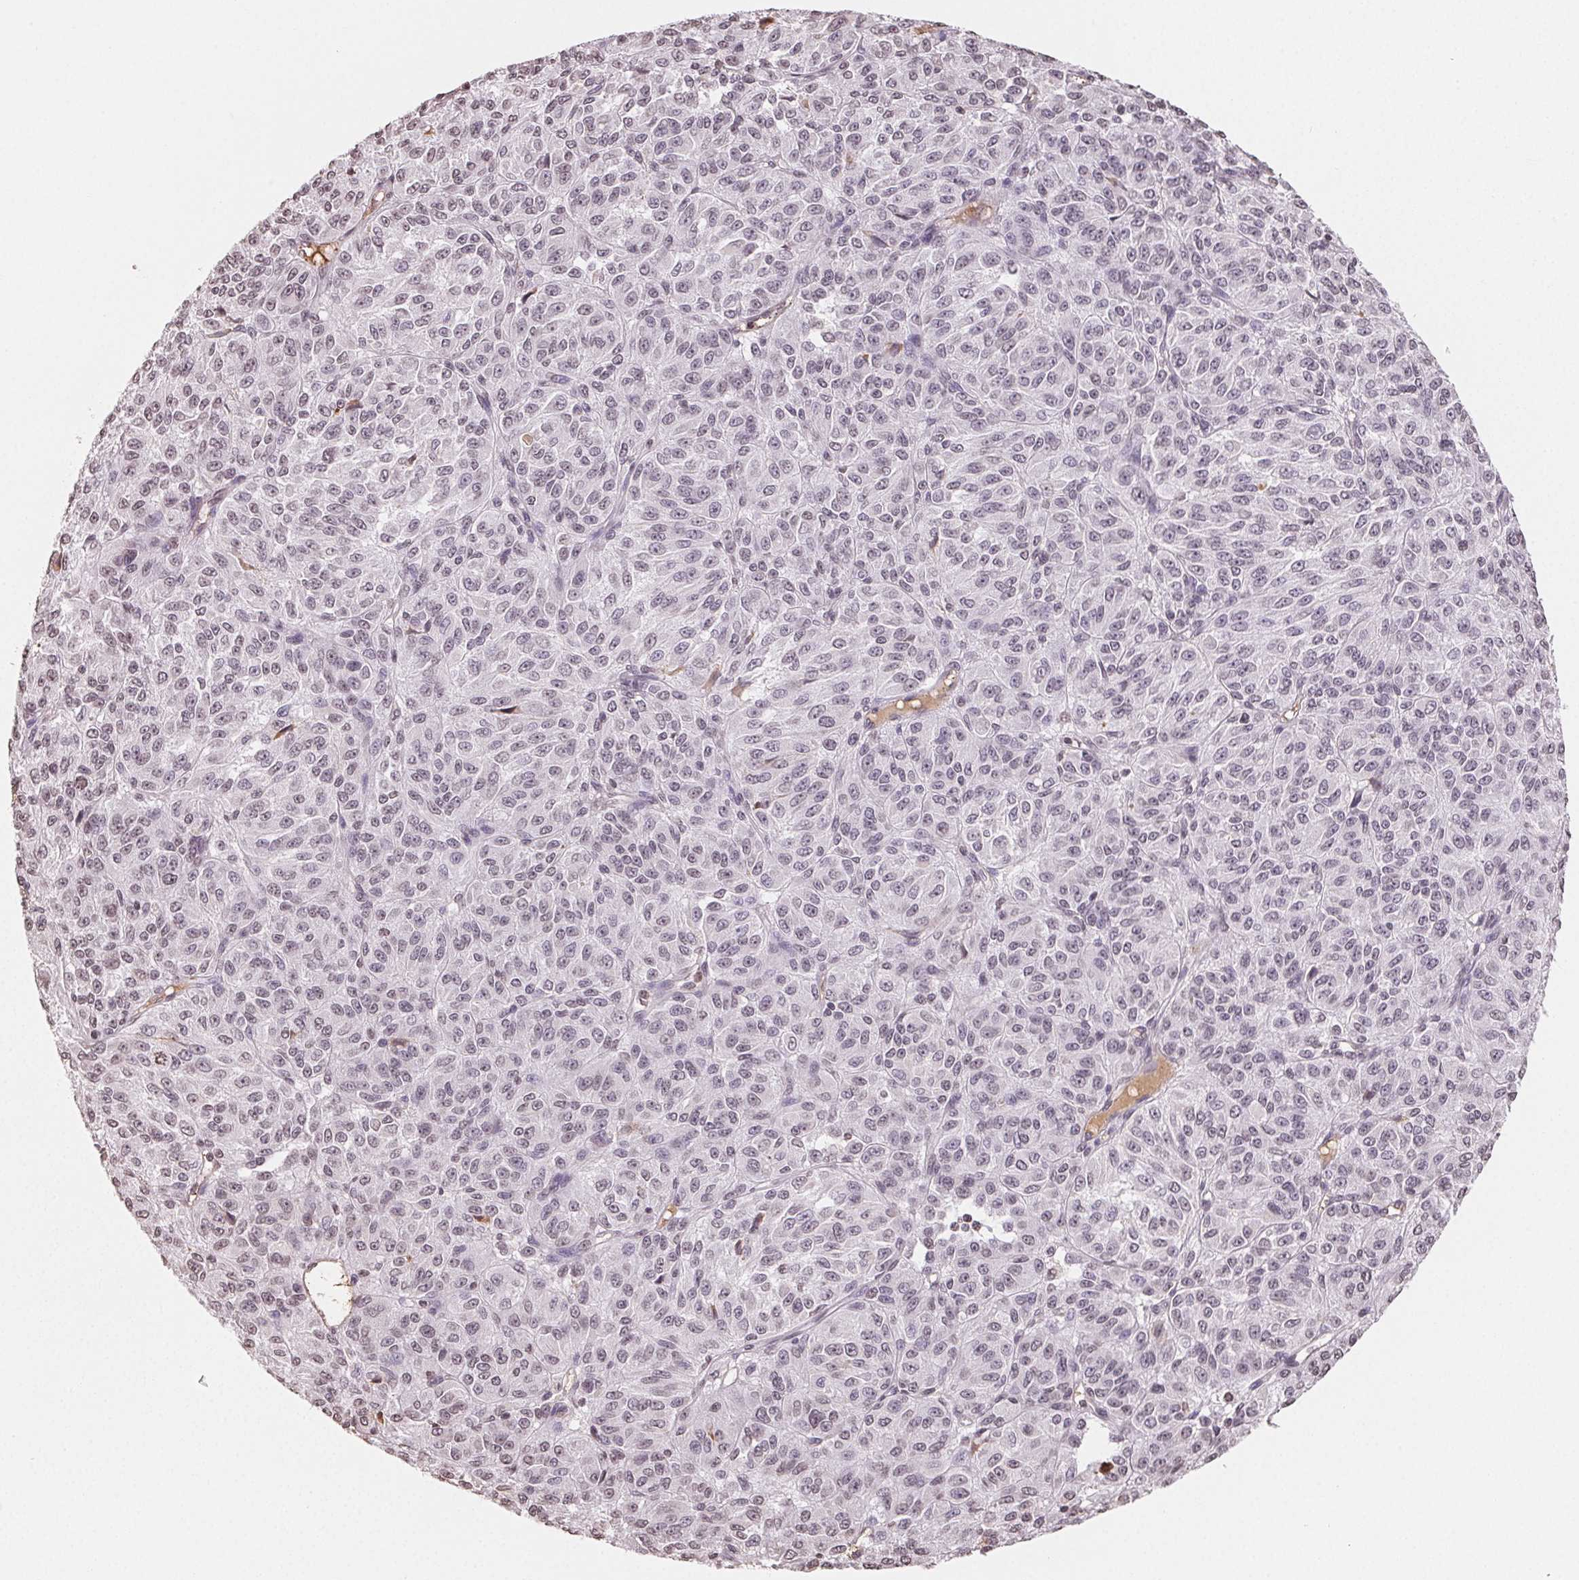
{"staining": {"intensity": "weak", "quantity": "<25%", "location": "nuclear"}, "tissue": "melanoma", "cell_type": "Tumor cells", "image_type": "cancer", "snomed": [{"axis": "morphology", "description": "Malignant melanoma, Metastatic site"}, {"axis": "topography", "description": "Brain"}], "caption": "Protein analysis of malignant melanoma (metastatic site) exhibits no significant positivity in tumor cells.", "gene": "TBP", "patient": {"sex": "female", "age": 56}}